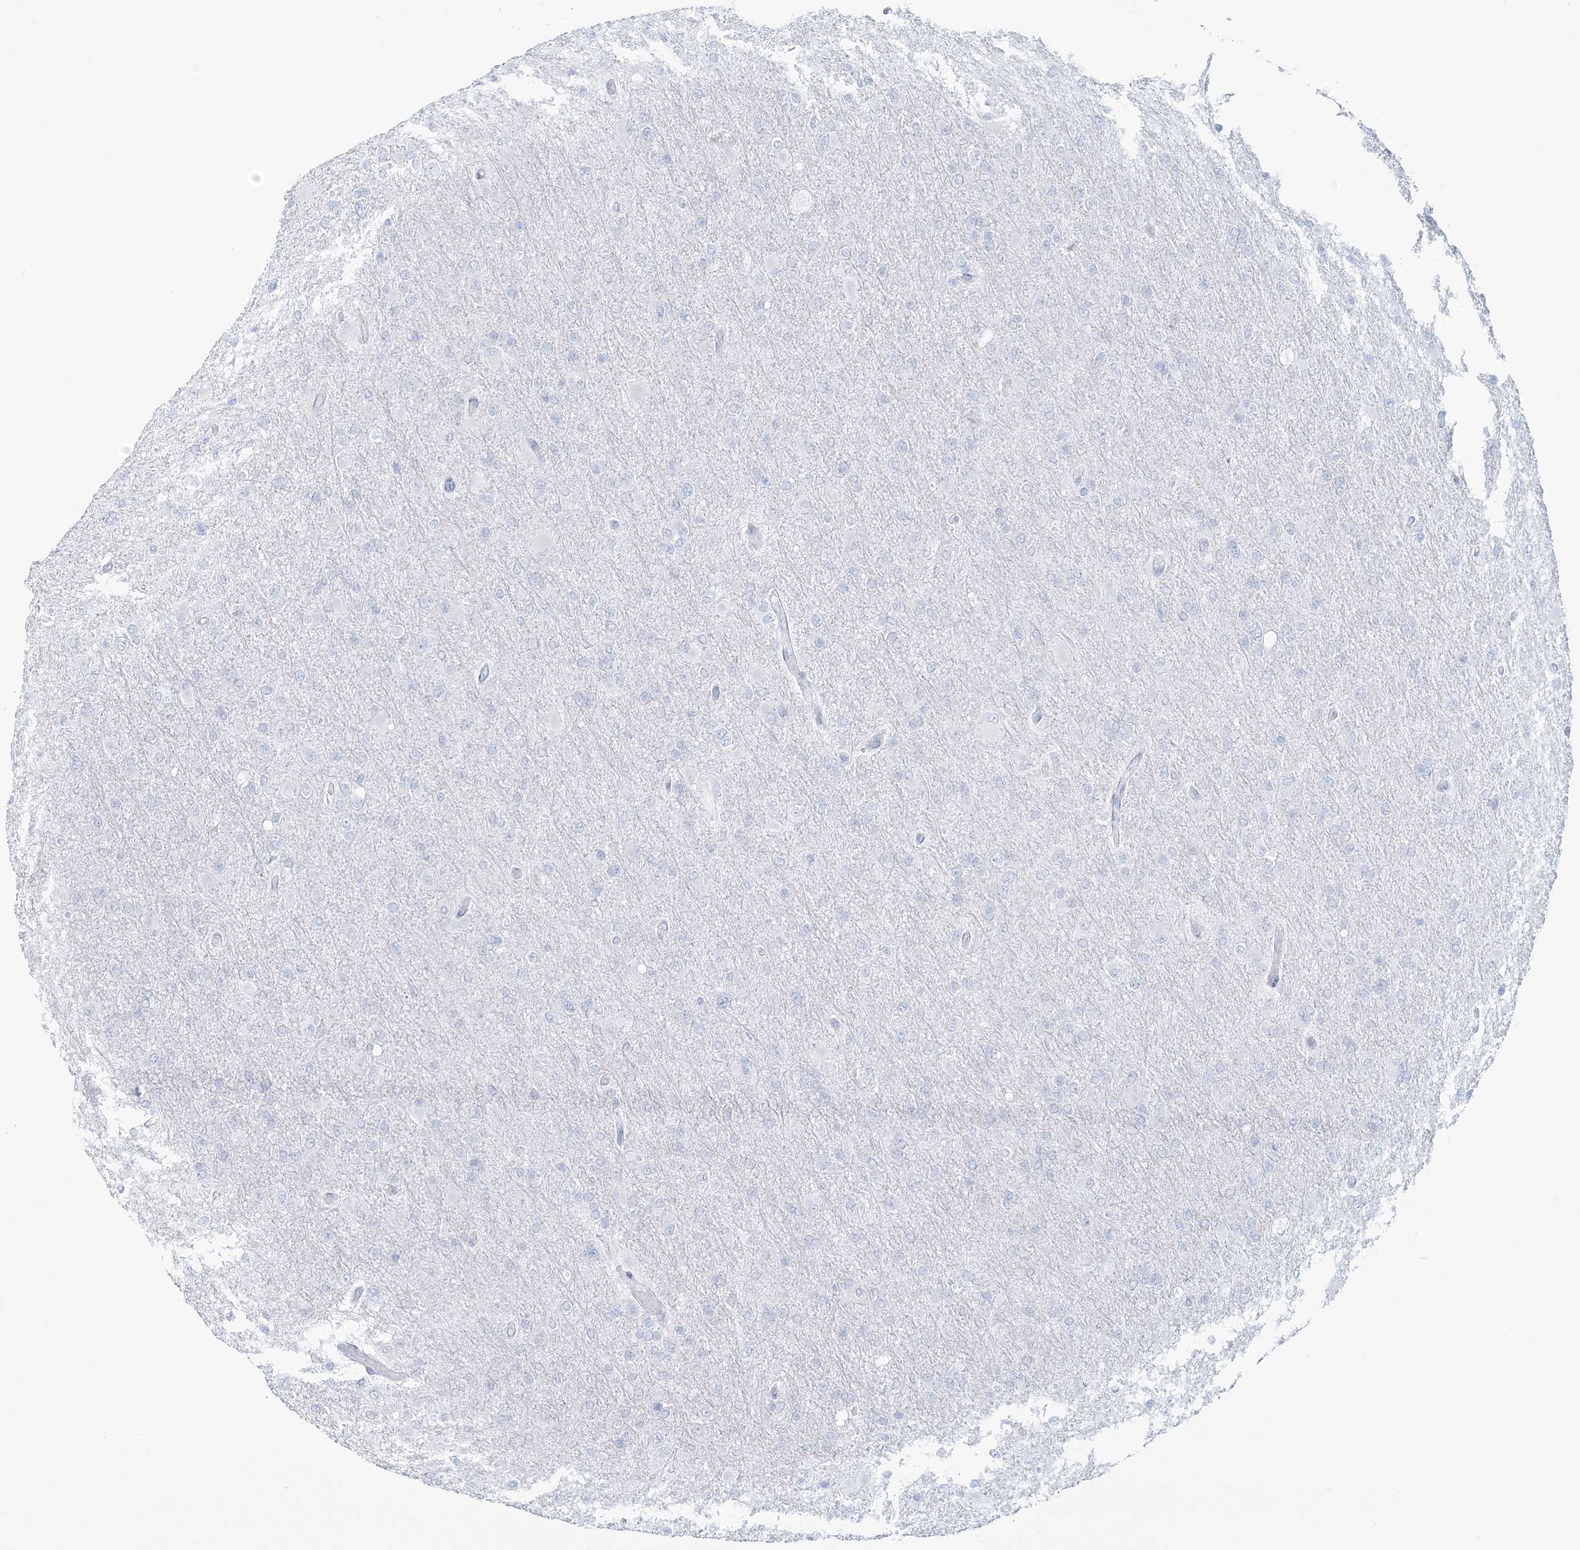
{"staining": {"intensity": "negative", "quantity": "none", "location": "none"}, "tissue": "glioma", "cell_type": "Tumor cells", "image_type": "cancer", "snomed": [{"axis": "morphology", "description": "Glioma, malignant, High grade"}, {"axis": "topography", "description": "Cerebral cortex"}], "caption": "Immunohistochemistry of human malignant glioma (high-grade) displays no positivity in tumor cells.", "gene": "ADGB", "patient": {"sex": "female", "age": 36}}